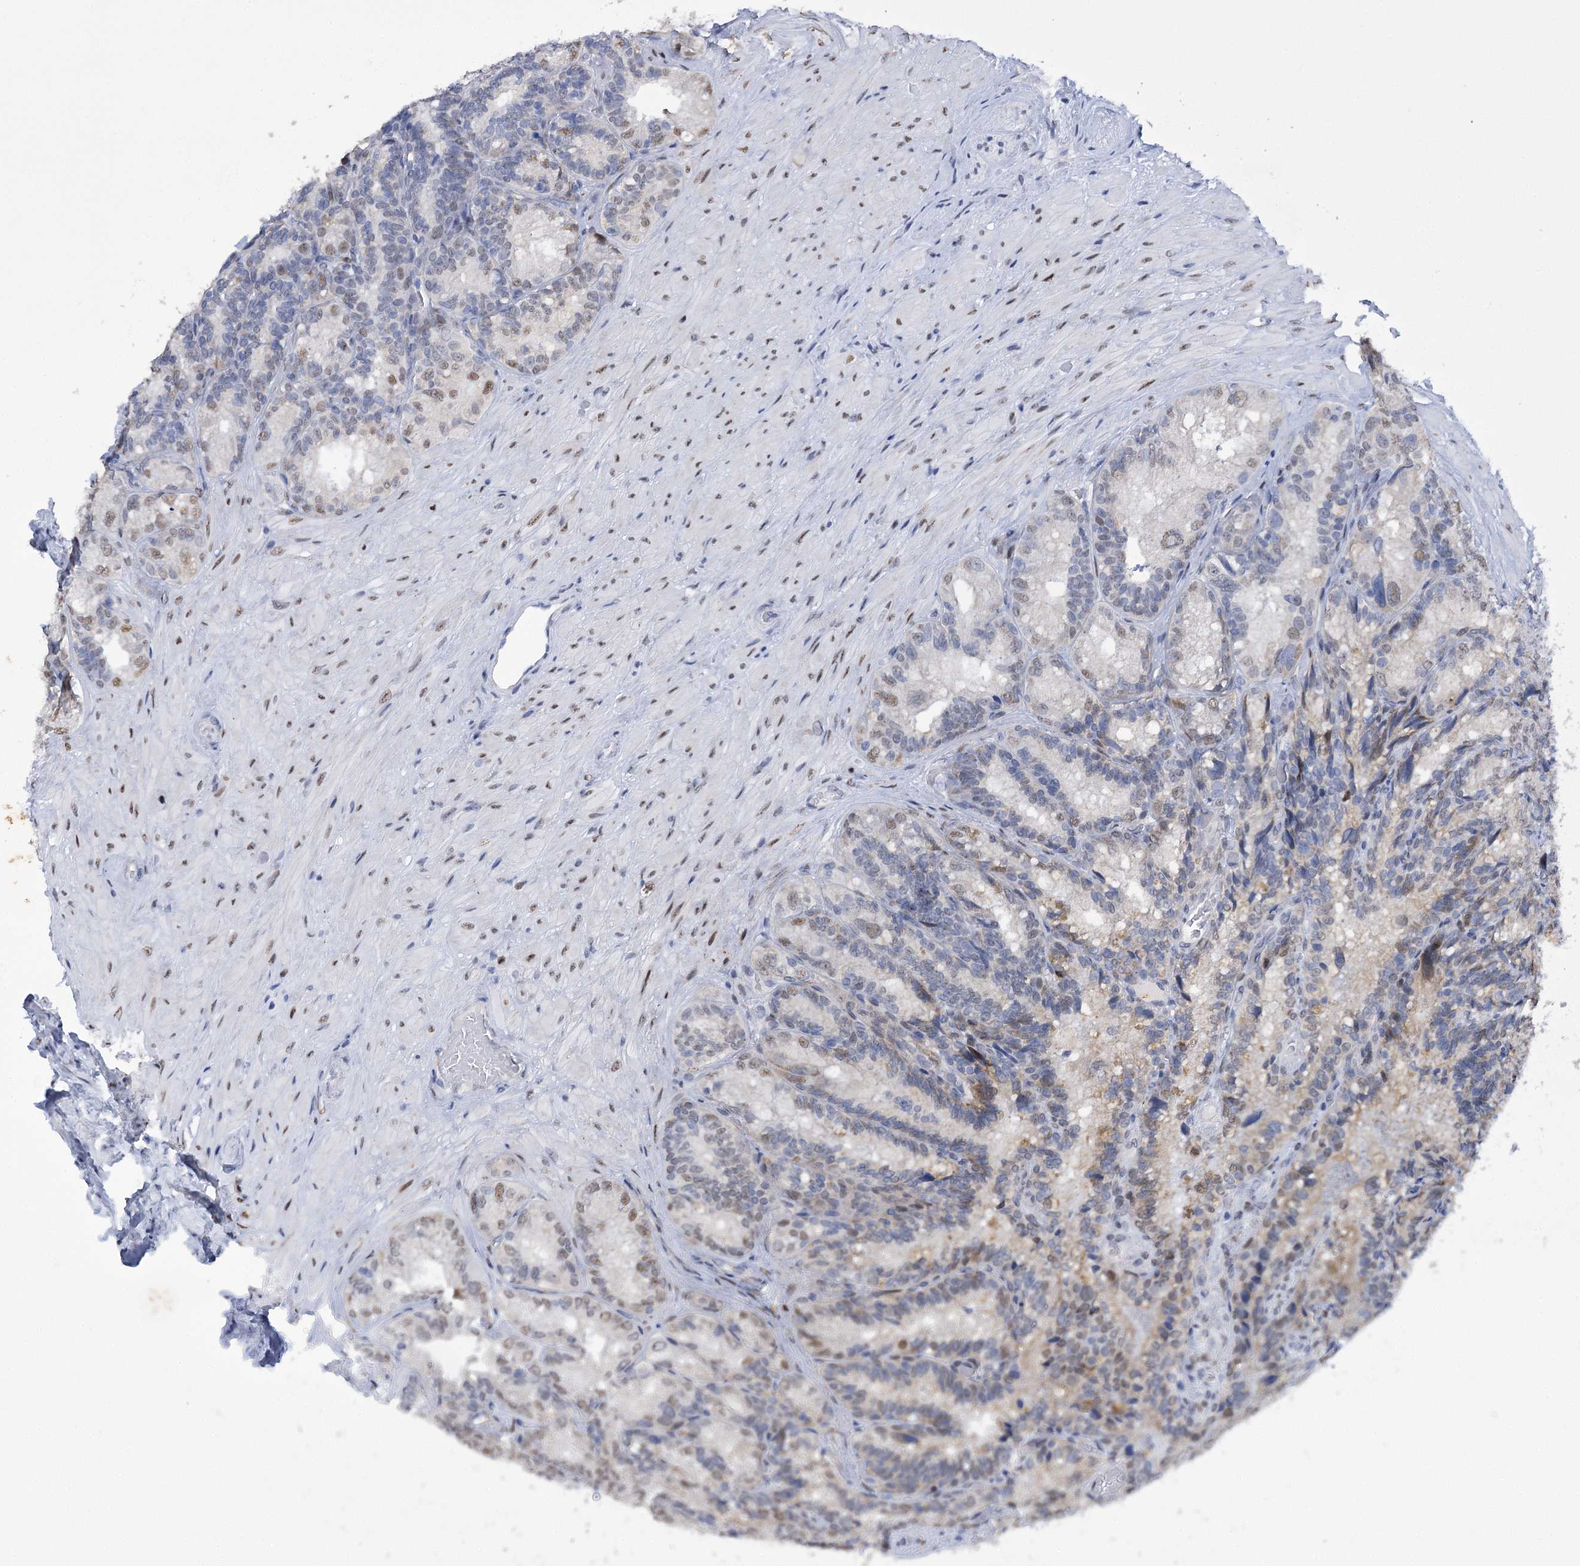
{"staining": {"intensity": "moderate", "quantity": "25%-75%", "location": "nuclear"}, "tissue": "seminal vesicle", "cell_type": "Glandular cells", "image_type": "normal", "snomed": [{"axis": "morphology", "description": "Normal tissue, NOS"}, {"axis": "topography", "description": "Seminal veicle"}], "caption": "A micrograph of human seminal vesicle stained for a protein reveals moderate nuclear brown staining in glandular cells. Using DAB (brown) and hematoxylin (blue) stains, captured at high magnification using brightfield microscopy.", "gene": "NFU1", "patient": {"sex": "male", "age": 60}}